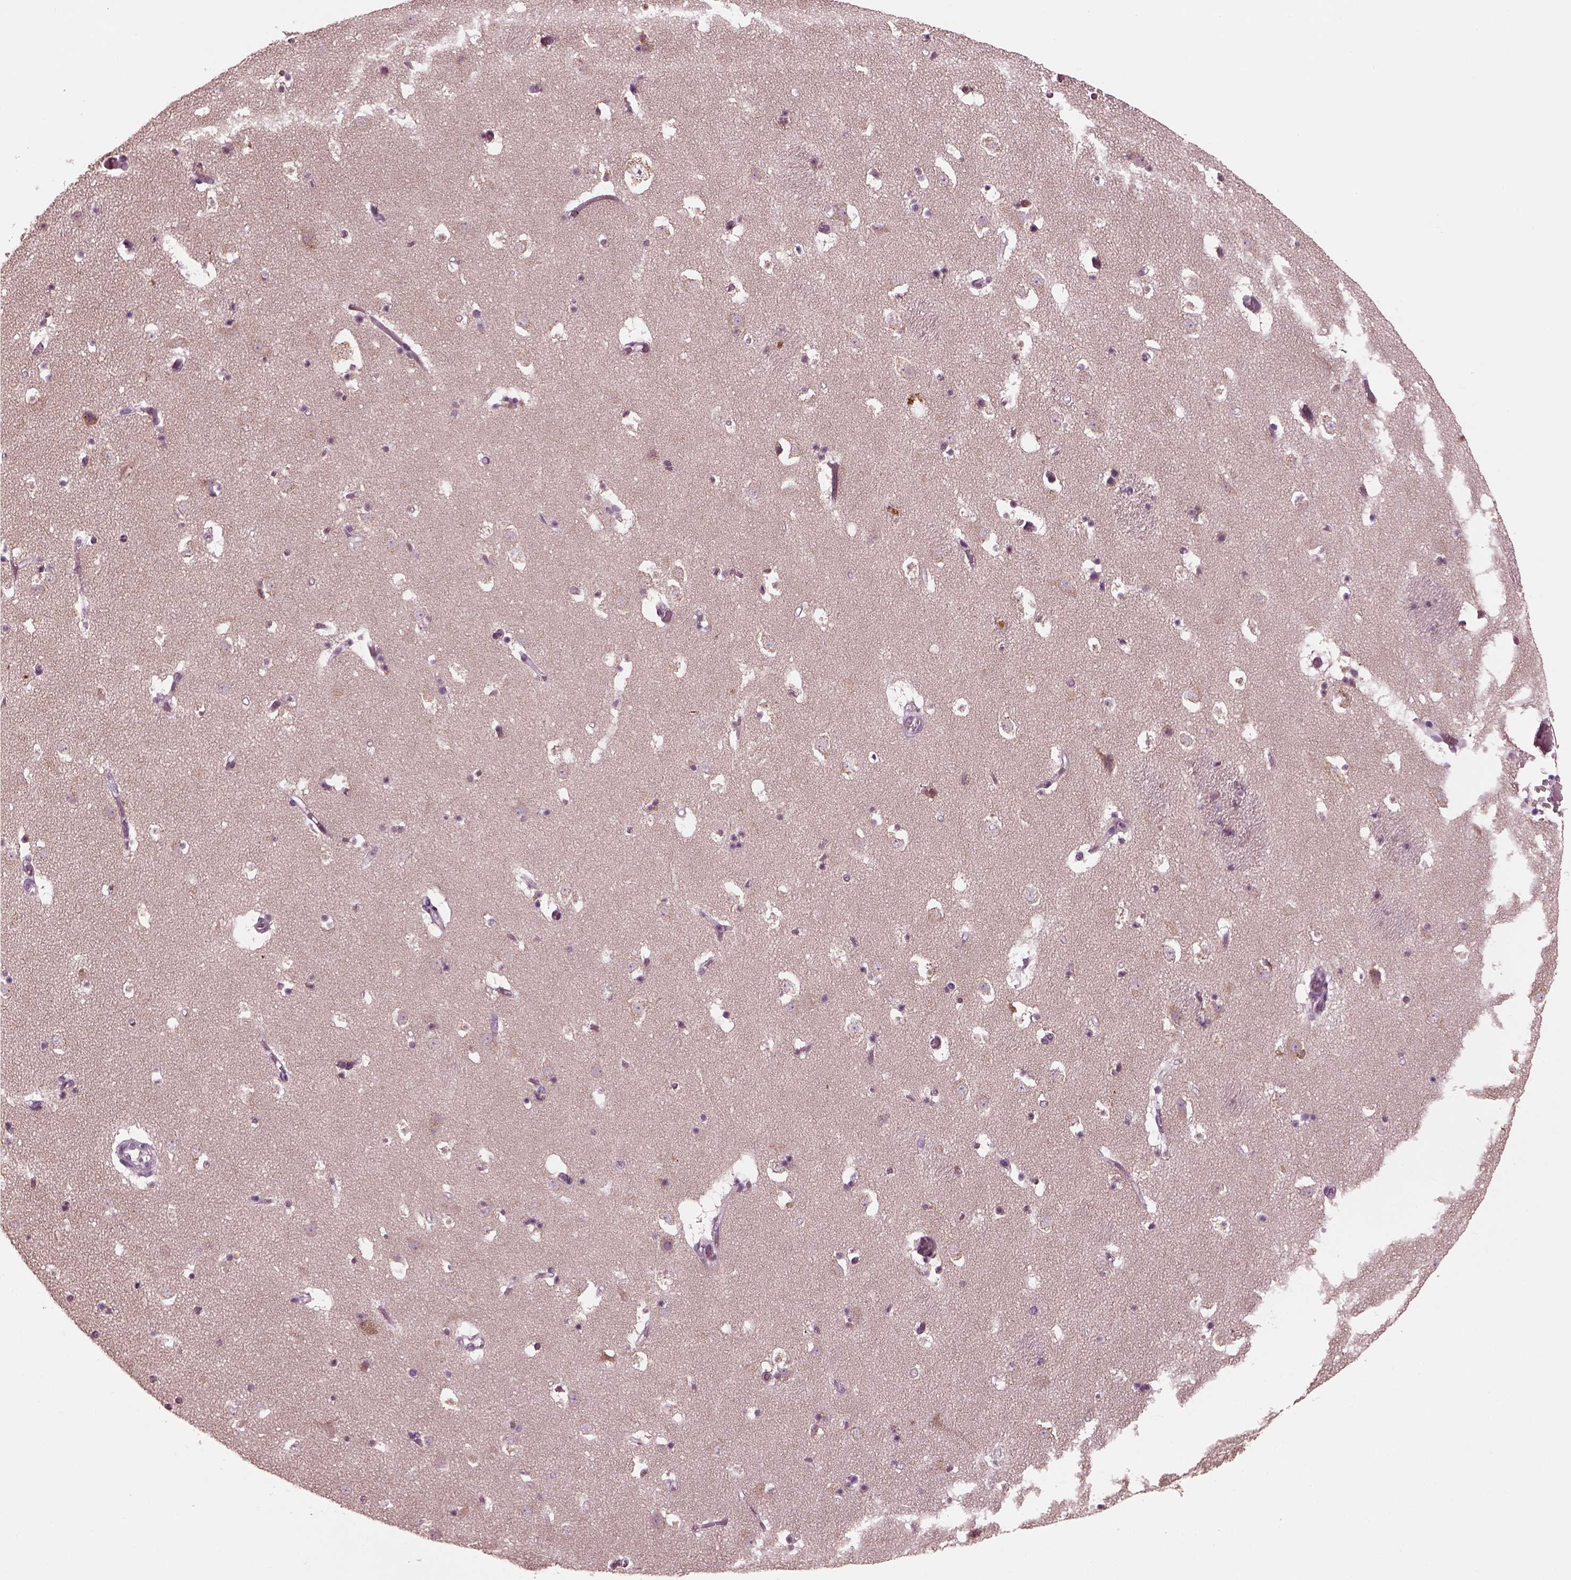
{"staining": {"intensity": "negative", "quantity": "none", "location": "none"}, "tissue": "caudate", "cell_type": "Glial cells", "image_type": "normal", "snomed": [{"axis": "morphology", "description": "Normal tissue, NOS"}, {"axis": "topography", "description": "Lateral ventricle wall"}], "caption": "An image of human caudate is negative for staining in glial cells. (DAB (3,3'-diaminobenzidine) immunohistochemistry visualized using brightfield microscopy, high magnification).", "gene": "CLCN4", "patient": {"sex": "female", "age": 42}}